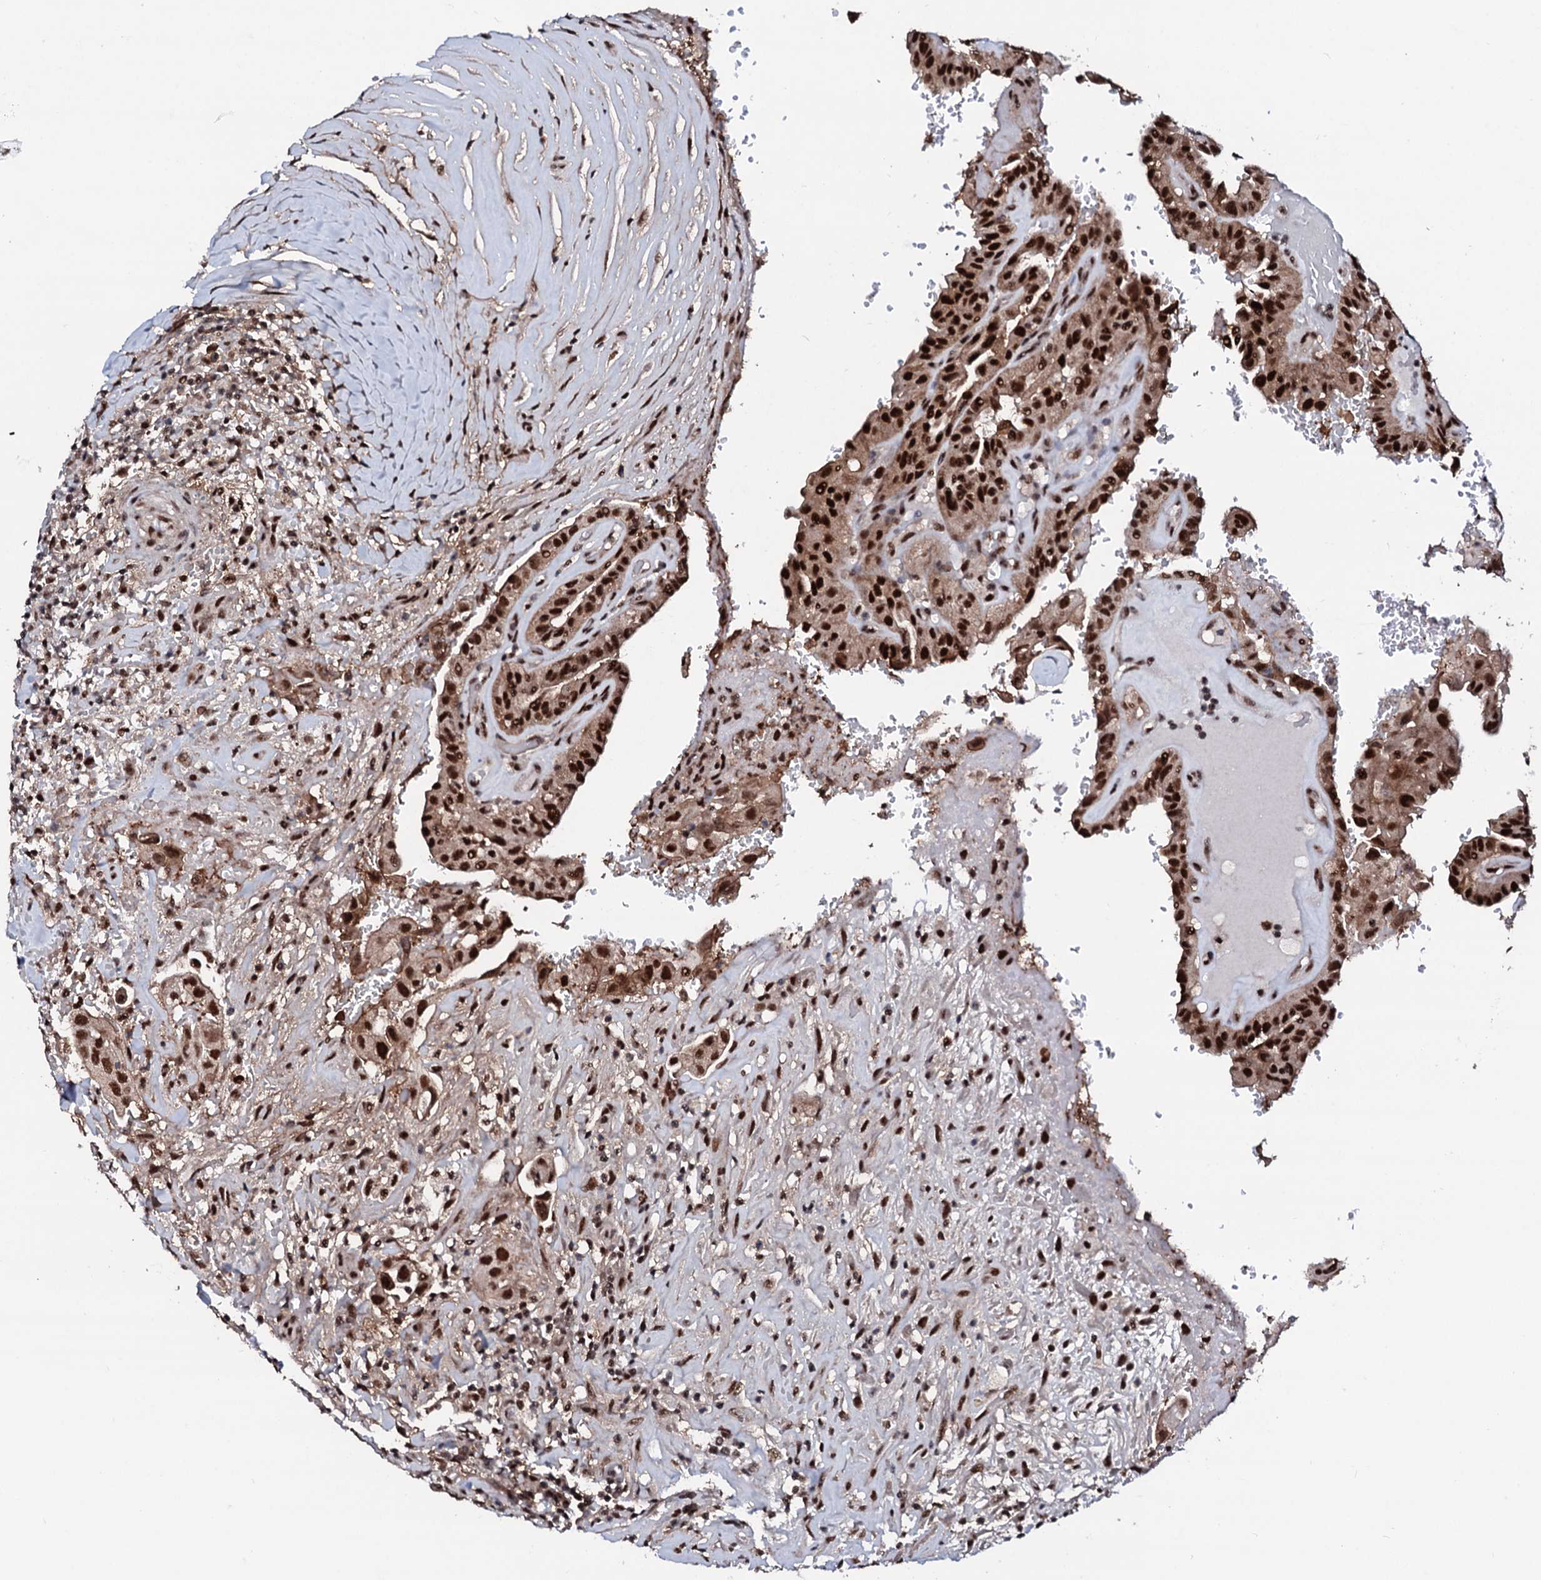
{"staining": {"intensity": "strong", "quantity": ">75%", "location": "nuclear"}, "tissue": "thyroid cancer", "cell_type": "Tumor cells", "image_type": "cancer", "snomed": [{"axis": "morphology", "description": "Papillary adenocarcinoma, NOS"}, {"axis": "topography", "description": "Thyroid gland"}], "caption": "DAB (3,3'-diaminobenzidine) immunohistochemical staining of thyroid papillary adenocarcinoma reveals strong nuclear protein staining in approximately >75% of tumor cells.", "gene": "PRPF18", "patient": {"sex": "male", "age": 77}}